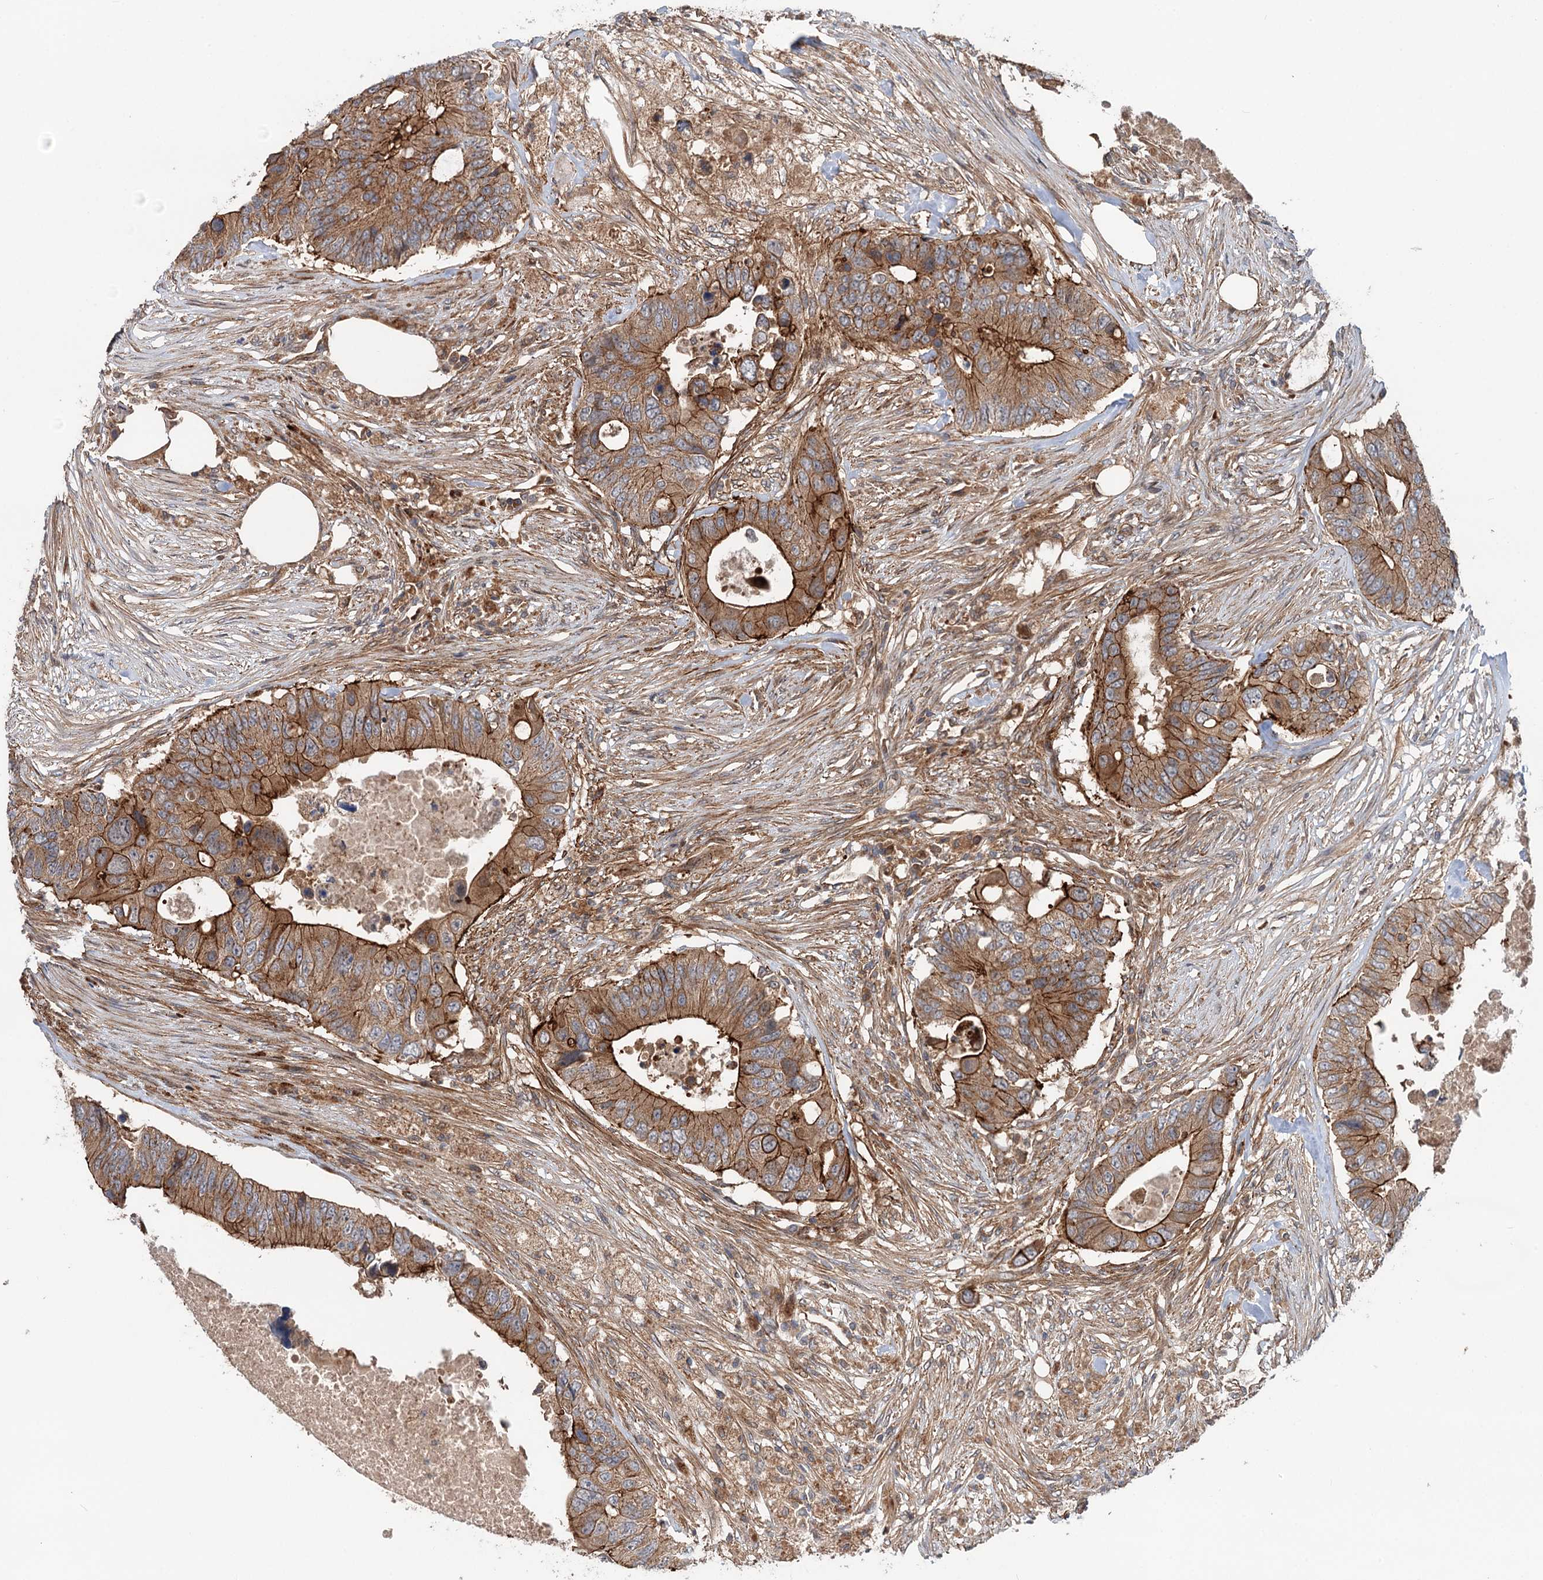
{"staining": {"intensity": "strong", "quantity": ">75%", "location": "cytoplasmic/membranous"}, "tissue": "colorectal cancer", "cell_type": "Tumor cells", "image_type": "cancer", "snomed": [{"axis": "morphology", "description": "Adenocarcinoma, NOS"}, {"axis": "topography", "description": "Colon"}], "caption": "Immunohistochemistry staining of colorectal cancer, which exhibits high levels of strong cytoplasmic/membranous expression in about >75% of tumor cells indicating strong cytoplasmic/membranous protein staining. The staining was performed using DAB (brown) for protein detection and nuclei were counterstained in hematoxylin (blue).", "gene": "ADGRG4", "patient": {"sex": "male", "age": 71}}